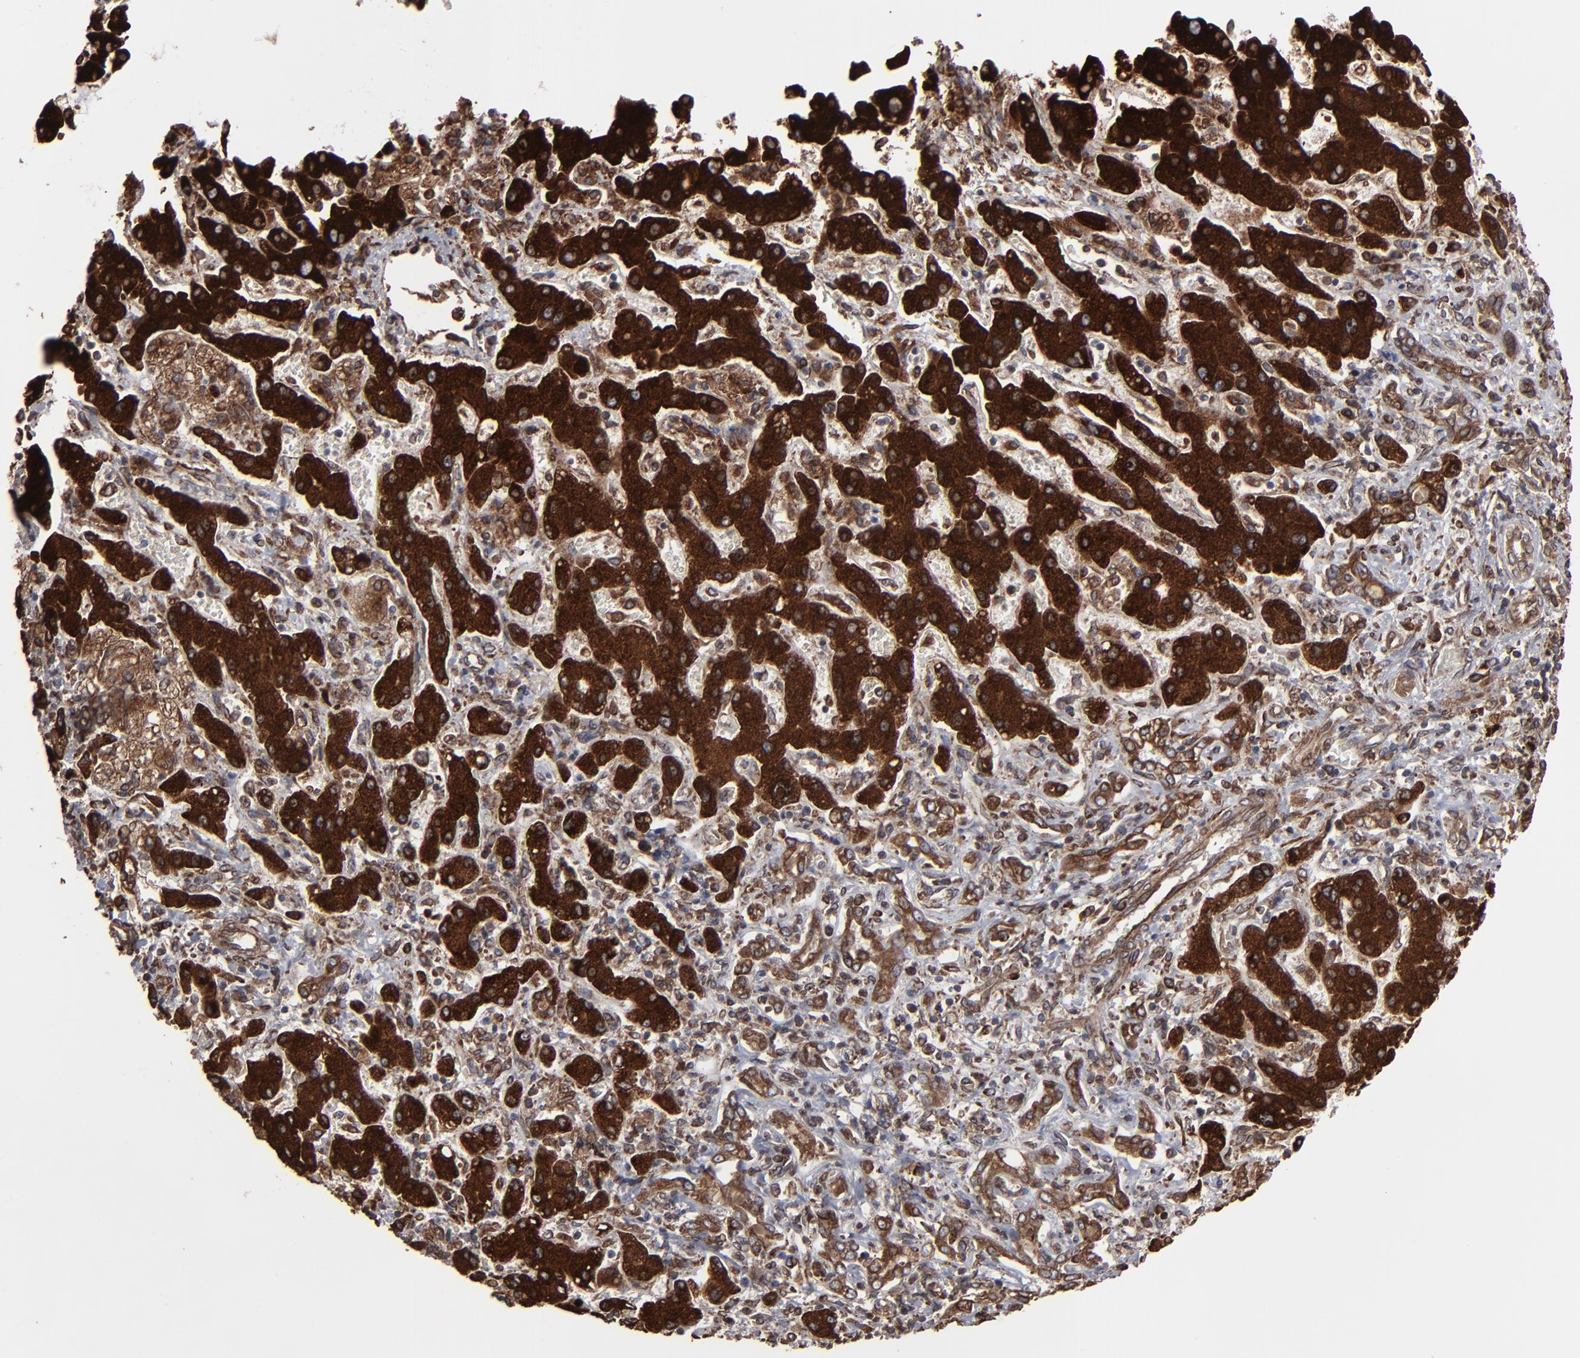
{"staining": {"intensity": "strong", "quantity": ">75%", "location": "cytoplasmic/membranous"}, "tissue": "liver cancer", "cell_type": "Tumor cells", "image_type": "cancer", "snomed": [{"axis": "morphology", "description": "Cholangiocarcinoma"}, {"axis": "topography", "description": "Liver"}], "caption": "Liver cancer stained for a protein (brown) displays strong cytoplasmic/membranous positive positivity in approximately >75% of tumor cells.", "gene": "CNIH1", "patient": {"sex": "male", "age": 50}}